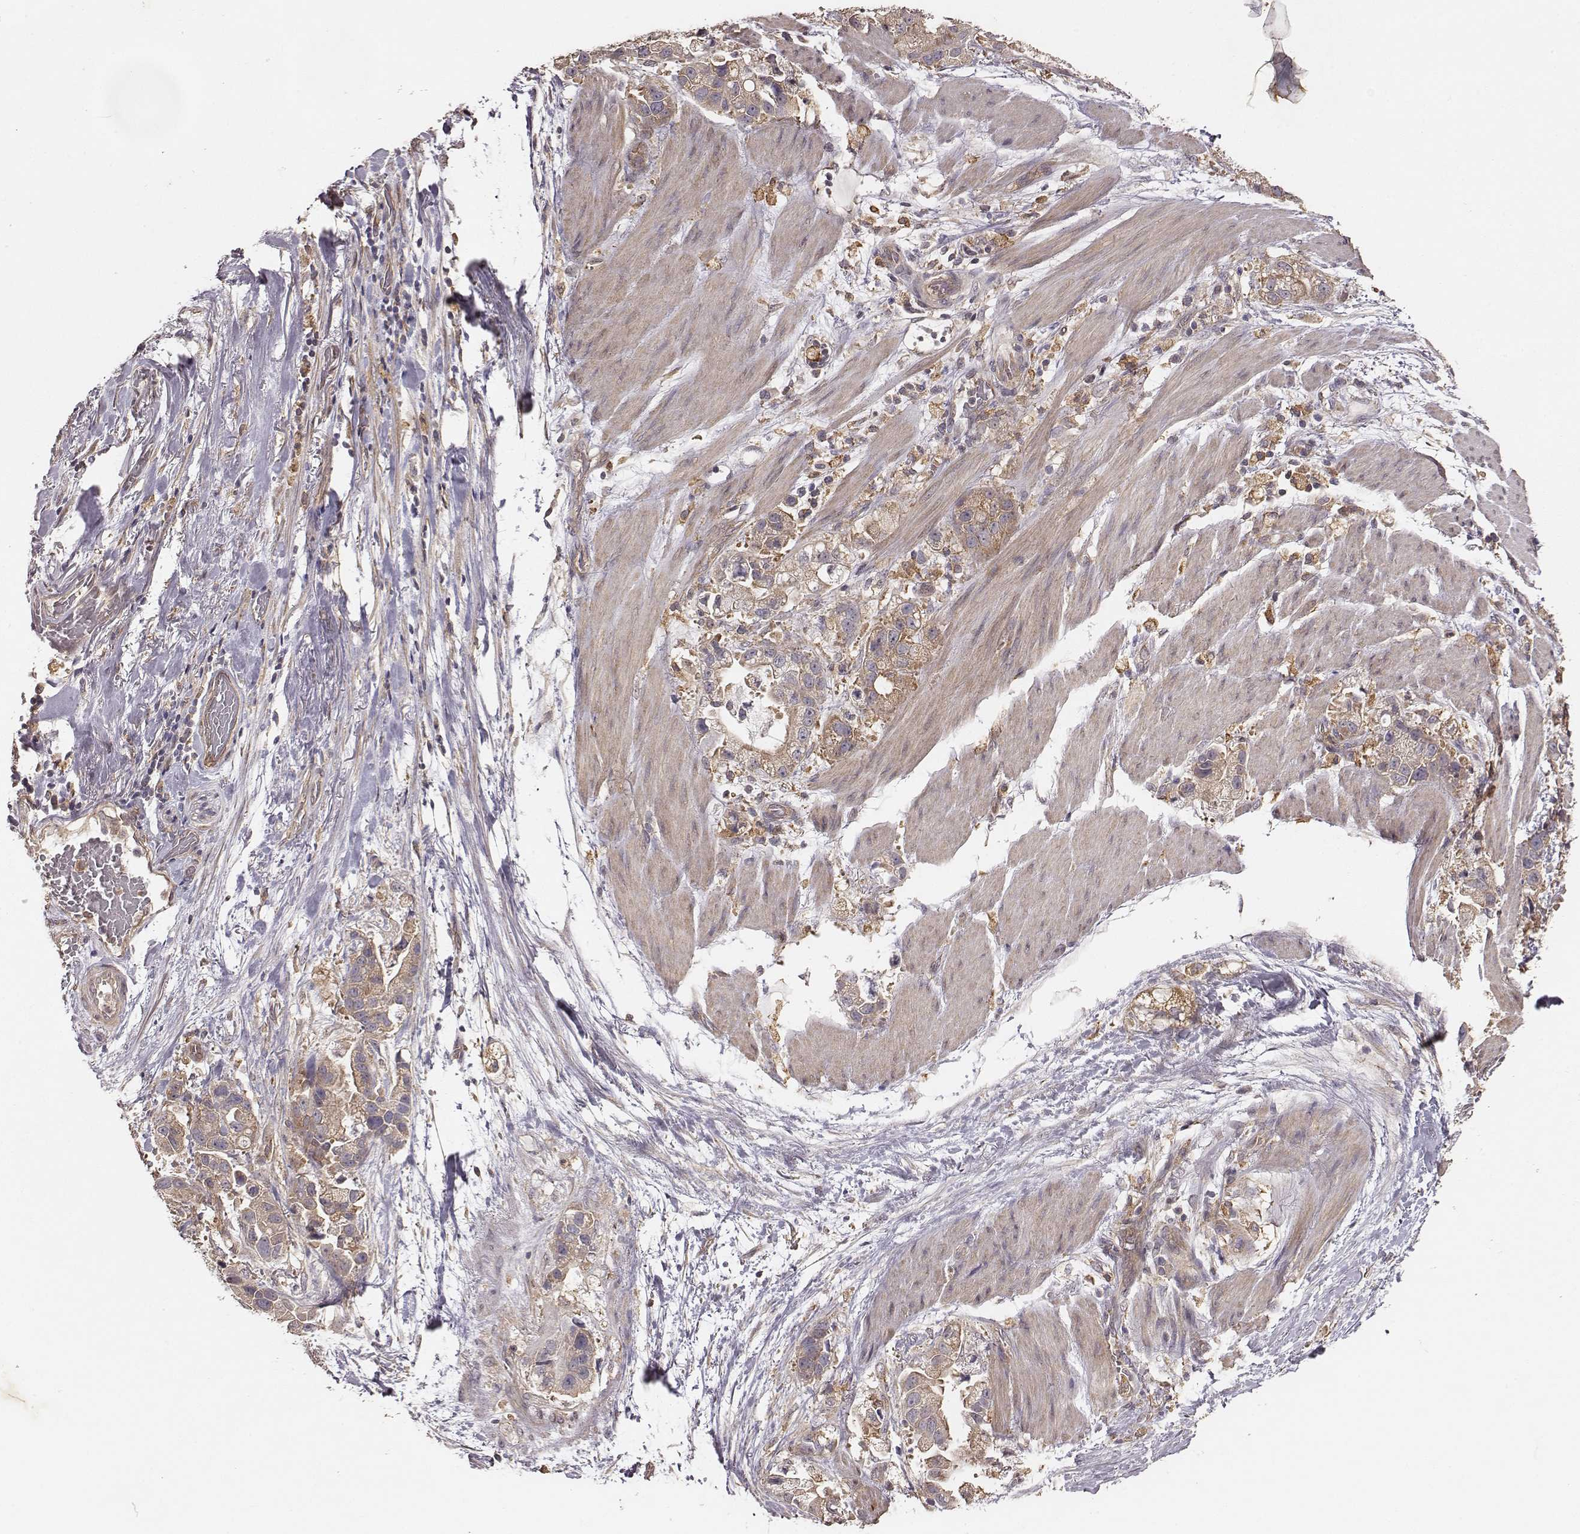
{"staining": {"intensity": "moderate", "quantity": ">75%", "location": "cytoplasmic/membranous"}, "tissue": "stomach cancer", "cell_type": "Tumor cells", "image_type": "cancer", "snomed": [{"axis": "morphology", "description": "Adenocarcinoma, NOS"}, {"axis": "topography", "description": "Stomach"}], "caption": "The image shows a brown stain indicating the presence of a protein in the cytoplasmic/membranous of tumor cells in adenocarcinoma (stomach).", "gene": "VPS26A", "patient": {"sex": "male", "age": 59}}